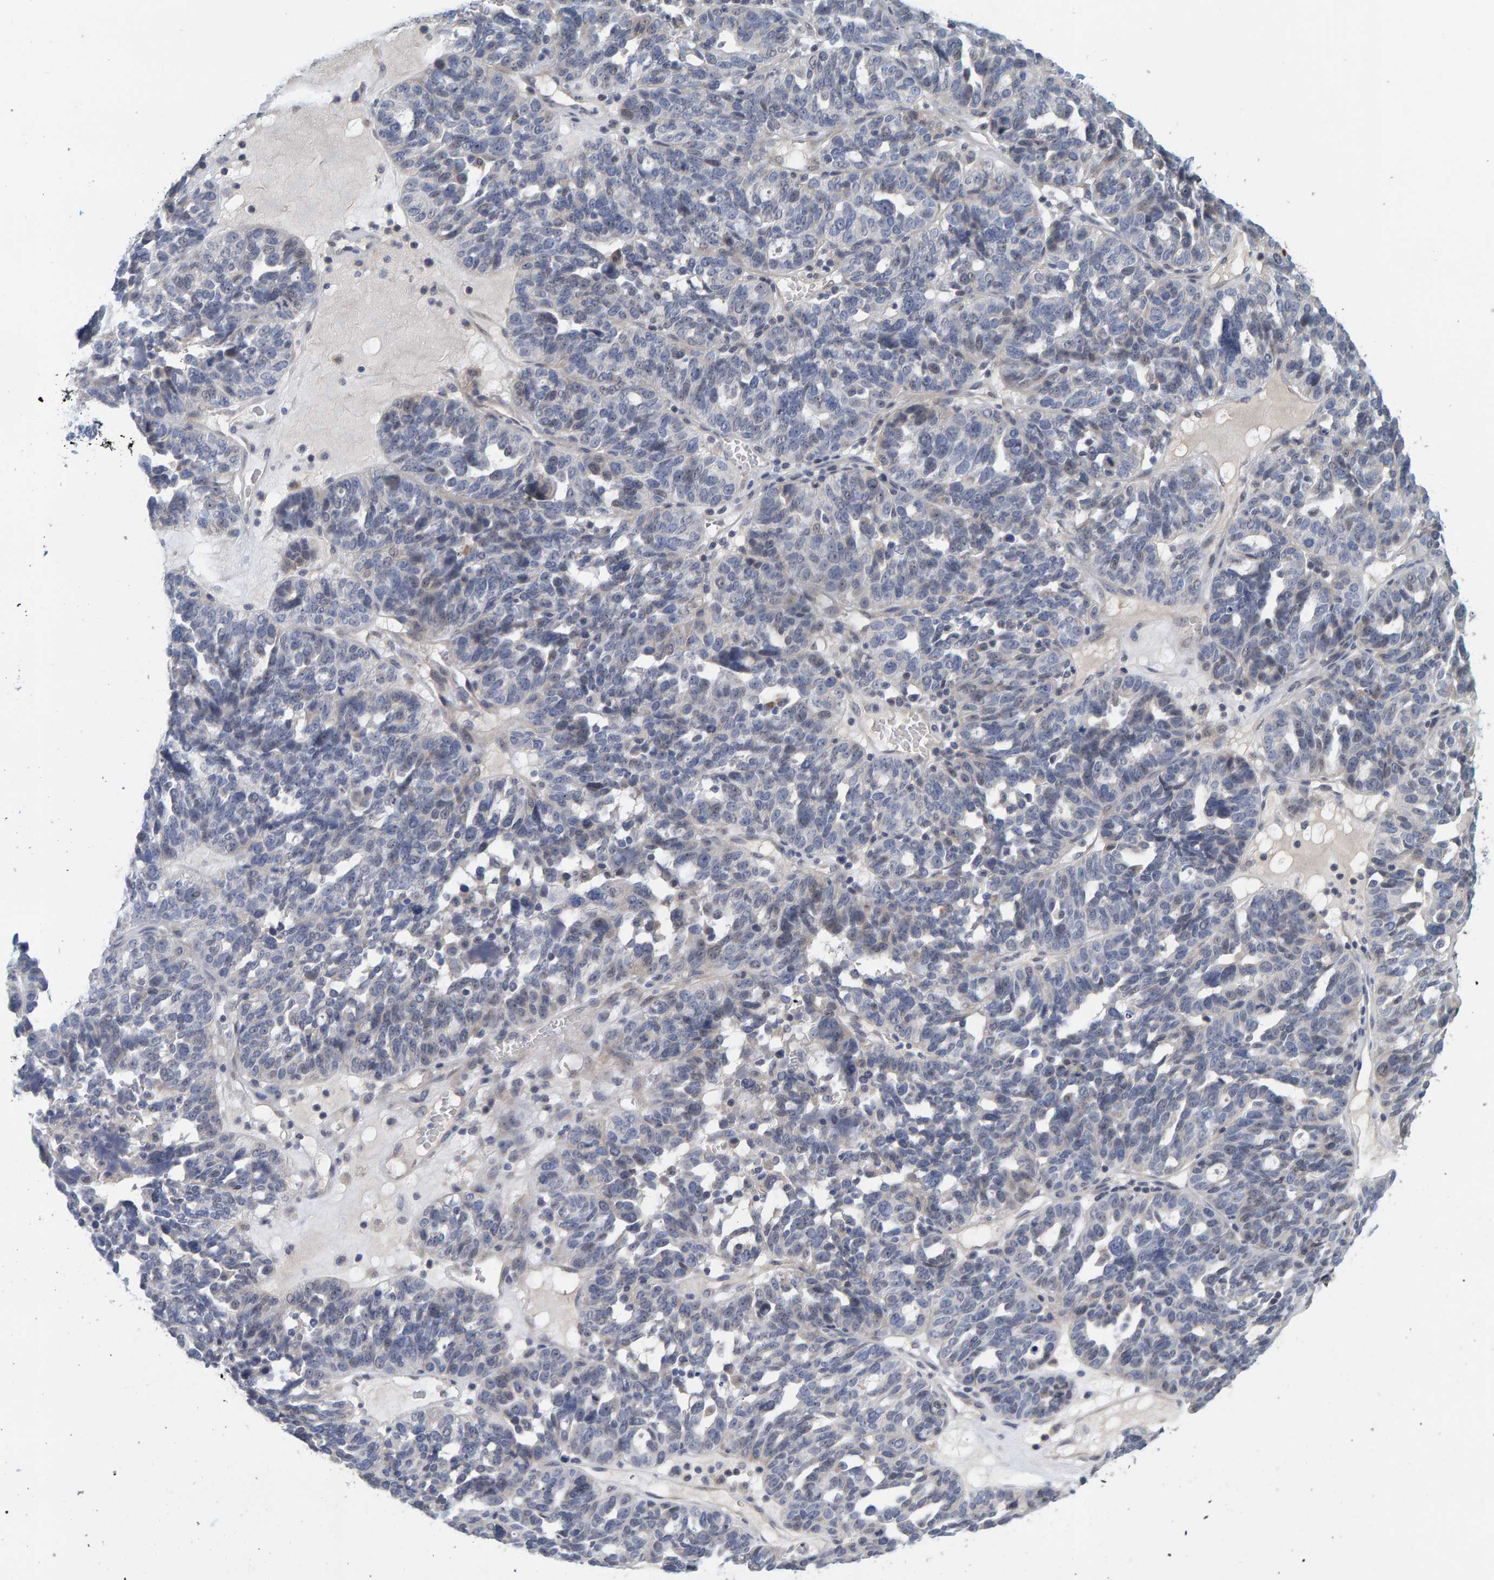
{"staining": {"intensity": "negative", "quantity": "none", "location": "none"}, "tissue": "ovarian cancer", "cell_type": "Tumor cells", "image_type": "cancer", "snomed": [{"axis": "morphology", "description": "Cystadenocarcinoma, serous, NOS"}, {"axis": "topography", "description": "Ovary"}], "caption": "DAB (3,3'-diaminobenzidine) immunohistochemical staining of ovarian cancer (serous cystadenocarcinoma) exhibits no significant staining in tumor cells. (DAB IHC visualized using brightfield microscopy, high magnification).", "gene": "ZNF77", "patient": {"sex": "female", "age": 59}}